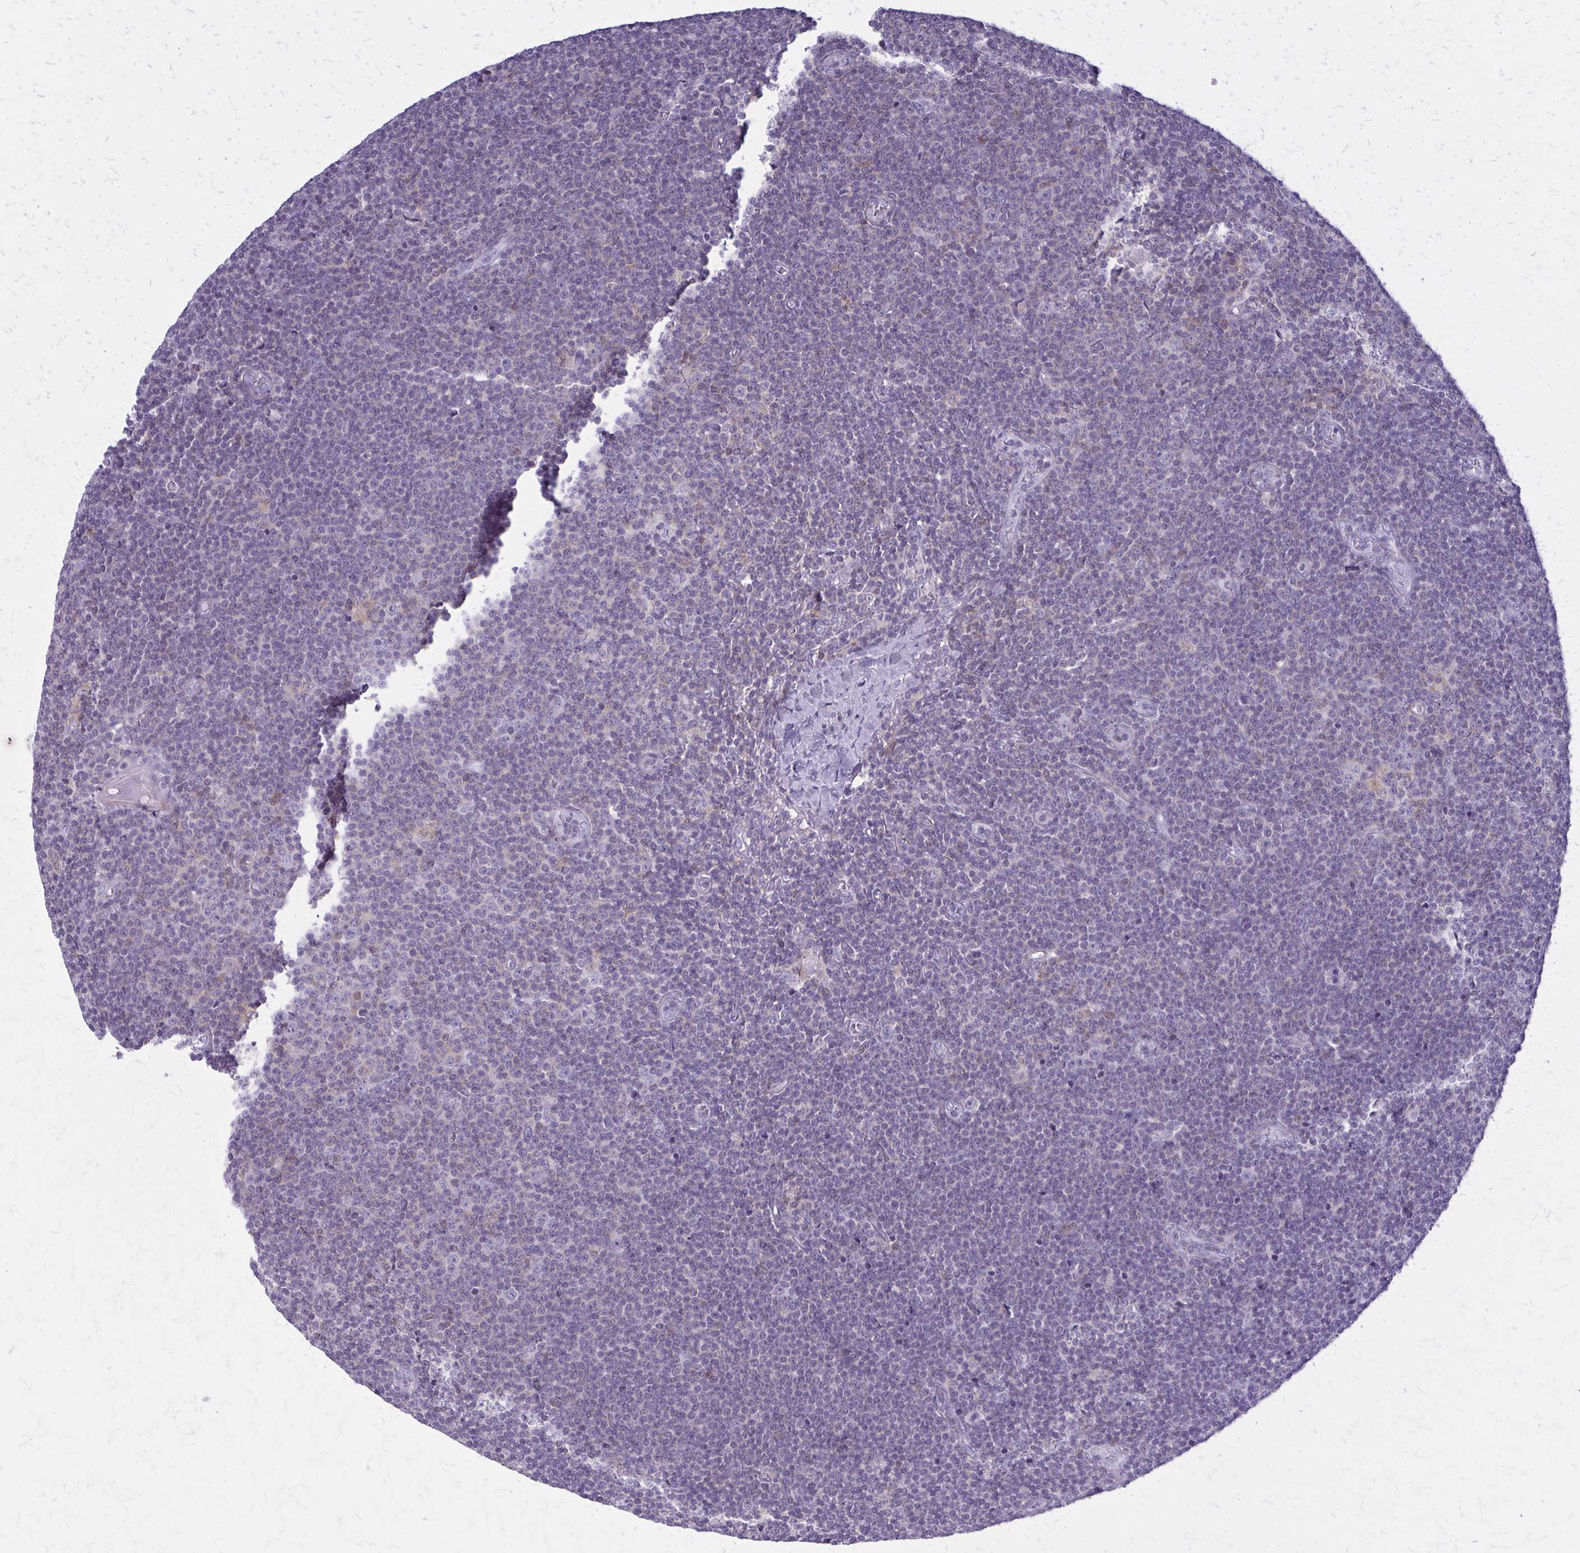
{"staining": {"intensity": "negative", "quantity": "none", "location": "none"}, "tissue": "lymphoma", "cell_type": "Tumor cells", "image_type": "cancer", "snomed": [{"axis": "morphology", "description": "Malignant lymphoma, non-Hodgkin's type, Low grade"}, {"axis": "topography", "description": "Lymph node"}], "caption": "This is an immunohistochemistry histopathology image of human lymphoma. There is no staining in tumor cells.", "gene": "PITPNM1", "patient": {"sex": "male", "age": 48}}